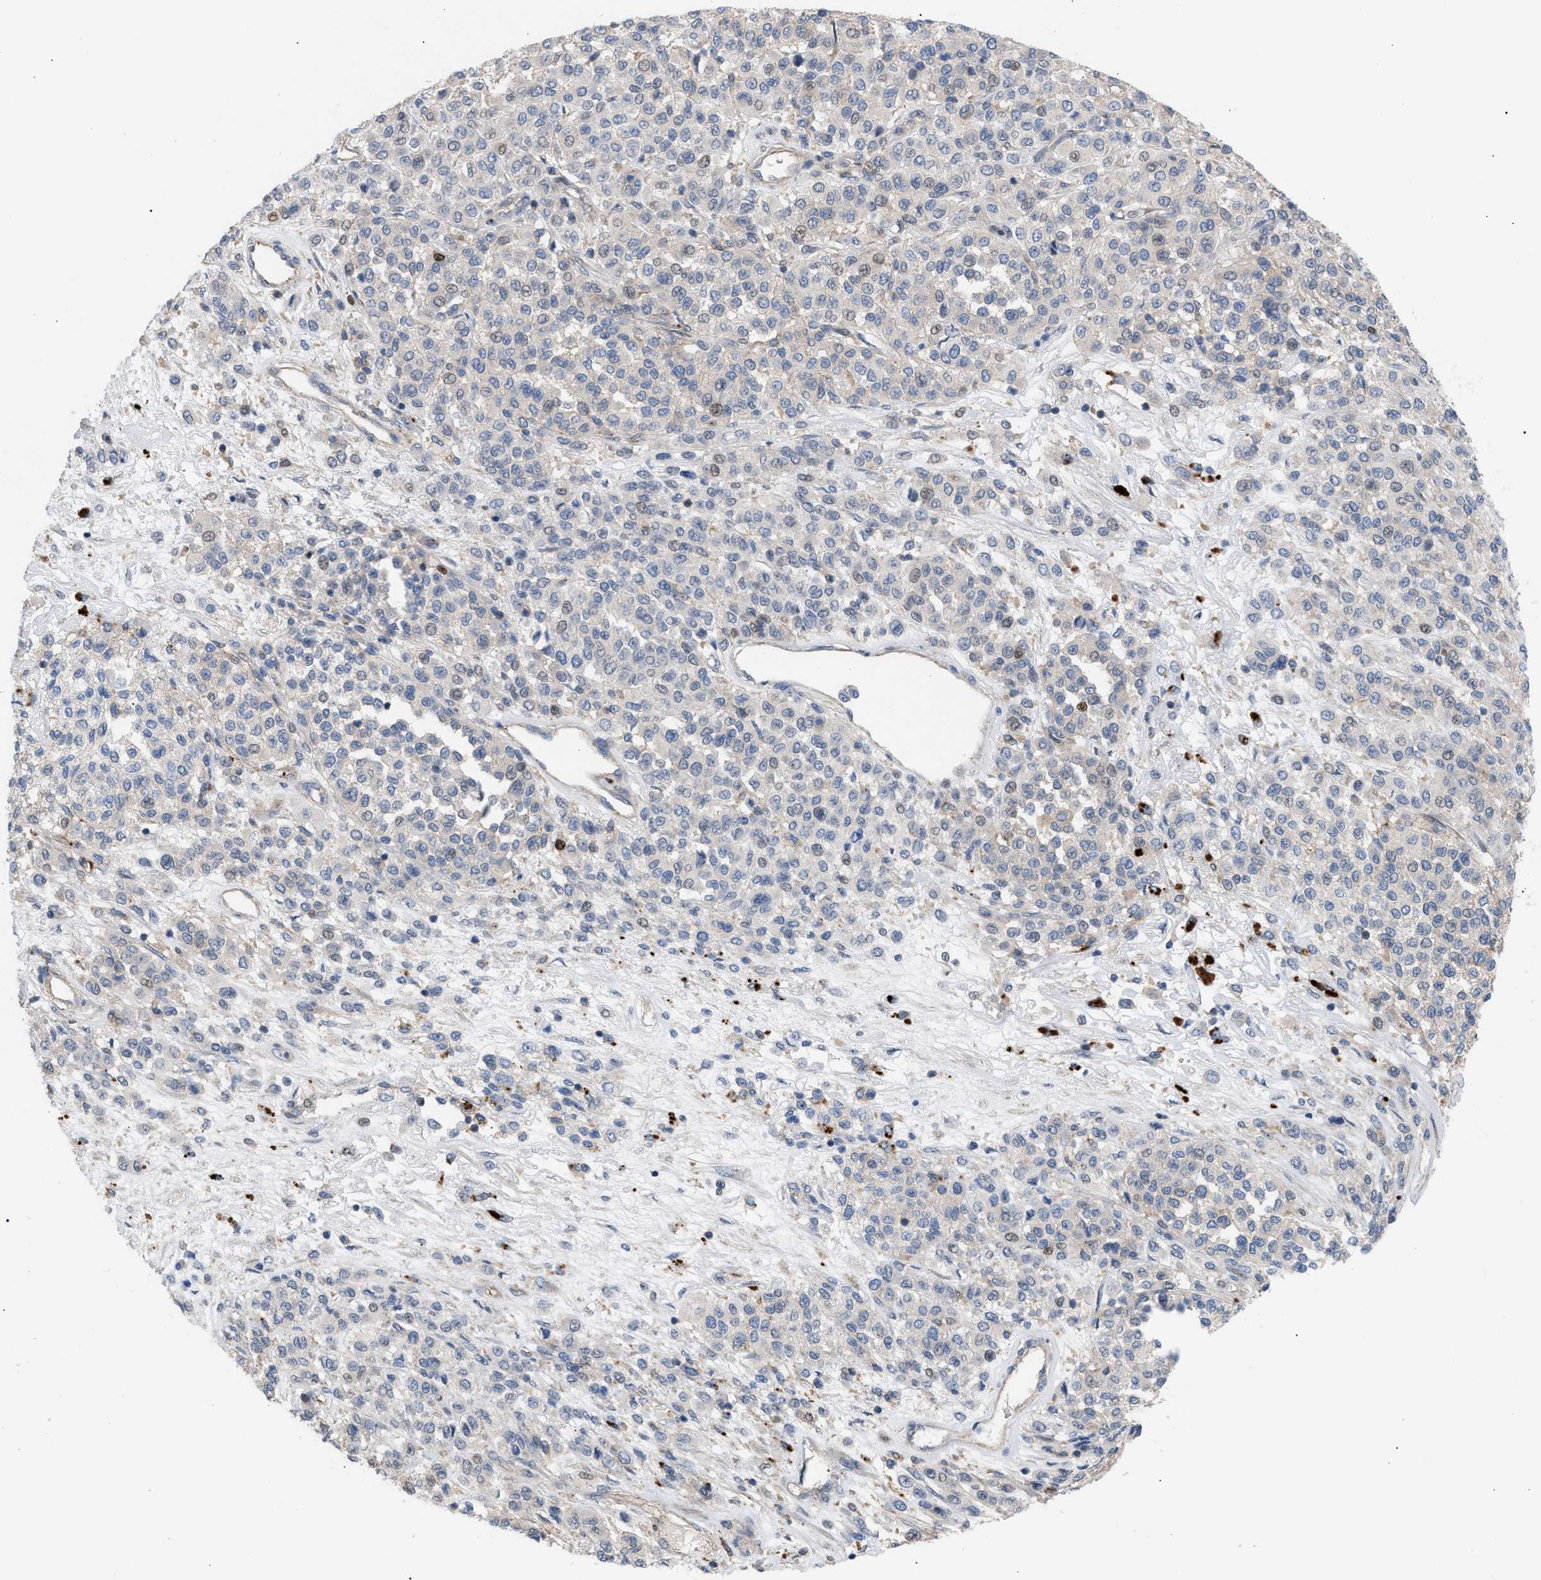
{"staining": {"intensity": "negative", "quantity": "none", "location": "none"}, "tissue": "melanoma", "cell_type": "Tumor cells", "image_type": "cancer", "snomed": [{"axis": "morphology", "description": "Malignant melanoma, Metastatic site"}, {"axis": "topography", "description": "Pancreas"}], "caption": "Immunohistochemistry (IHC) of human malignant melanoma (metastatic site) reveals no positivity in tumor cells.", "gene": "MBTD1", "patient": {"sex": "female", "age": 30}}